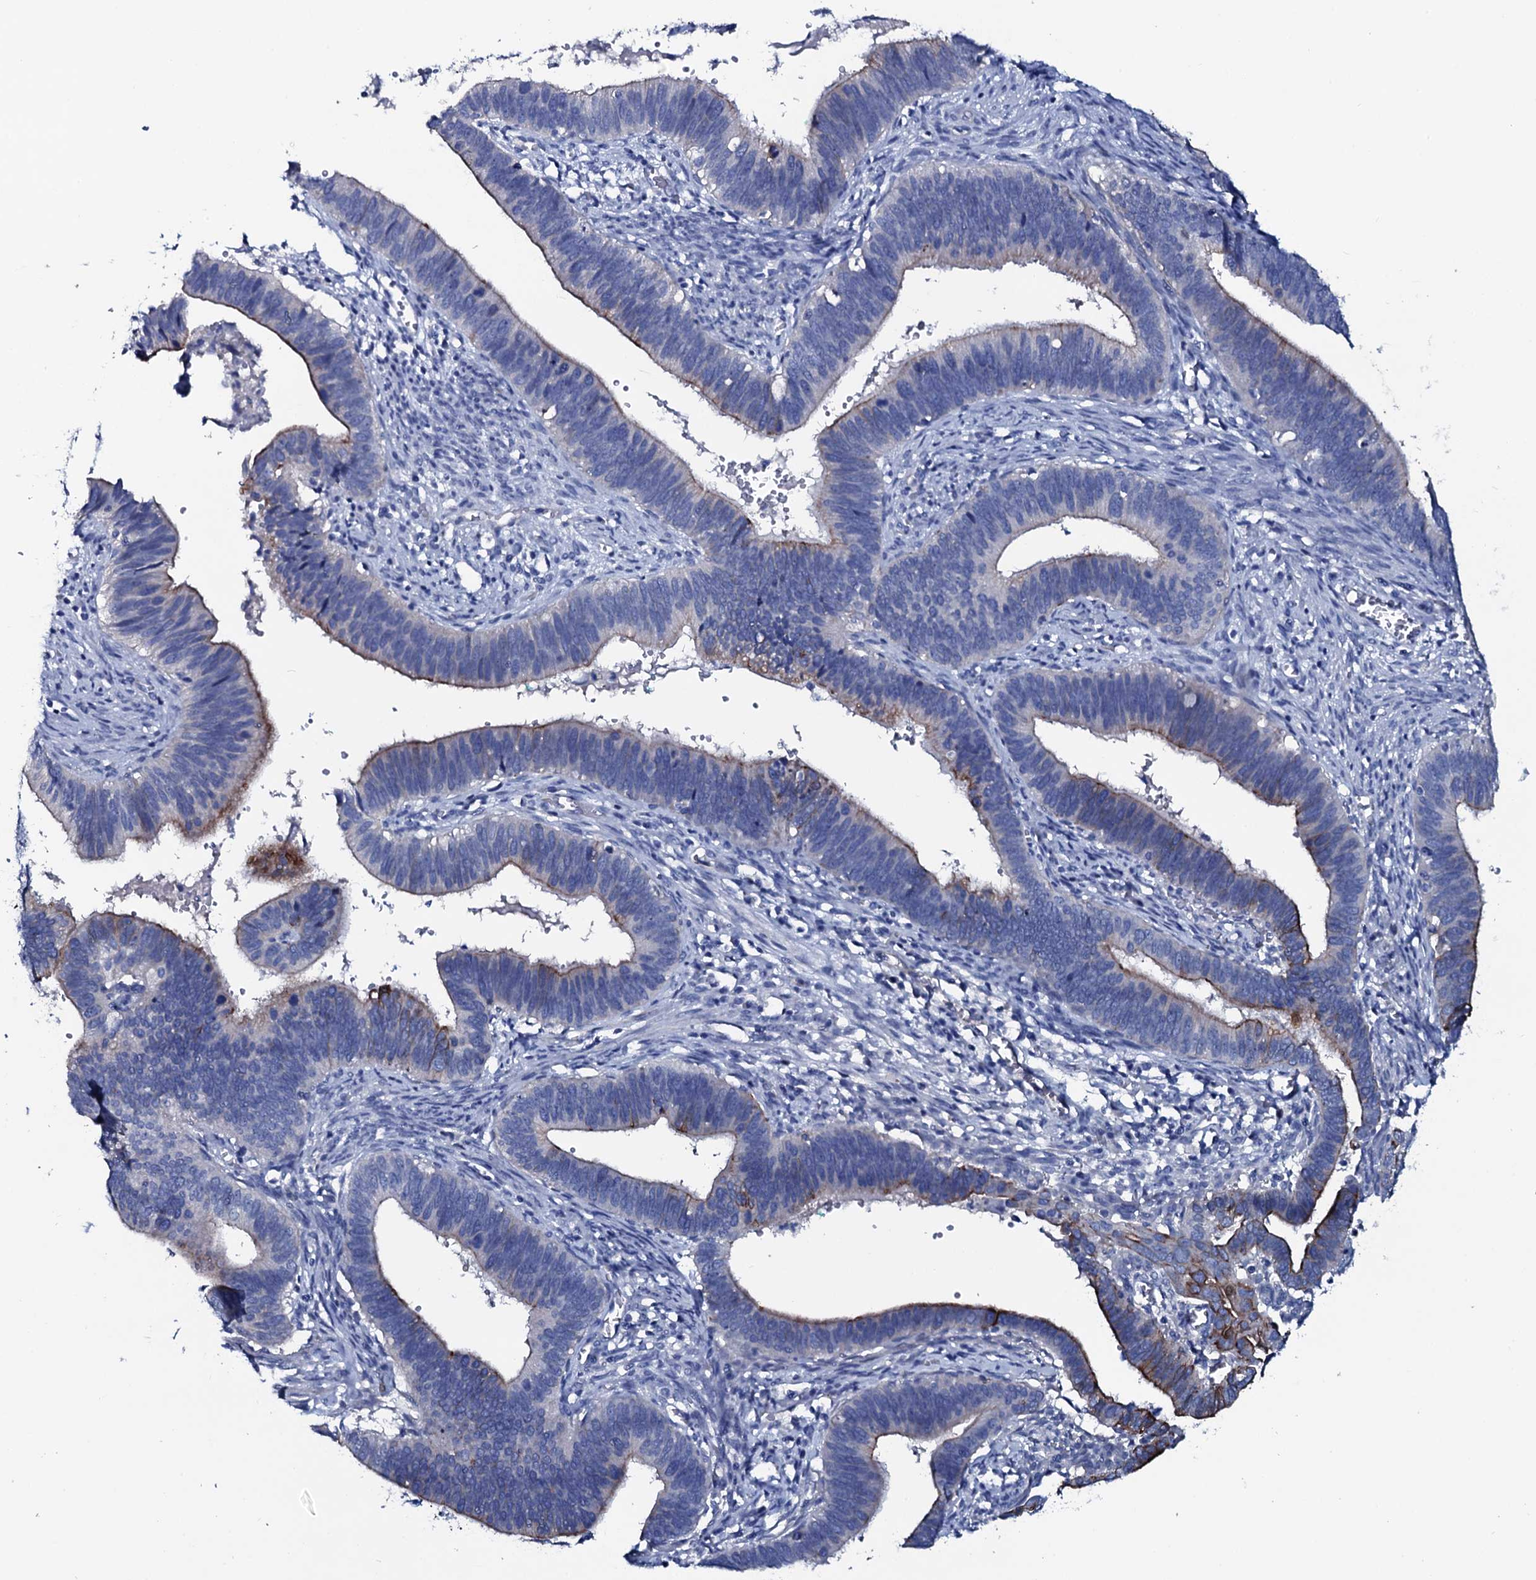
{"staining": {"intensity": "moderate", "quantity": "<25%", "location": "cytoplasmic/membranous"}, "tissue": "cervical cancer", "cell_type": "Tumor cells", "image_type": "cancer", "snomed": [{"axis": "morphology", "description": "Adenocarcinoma, NOS"}, {"axis": "topography", "description": "Cervix"}], "caption": "Immunohistochemical staining of cervical cancer shows low levels of moderate cytoplasmic/membranous expression in approximately <25% of tumor cells.", "gene": "GYS2", "patient": {"sex": "female", "age": 42}}